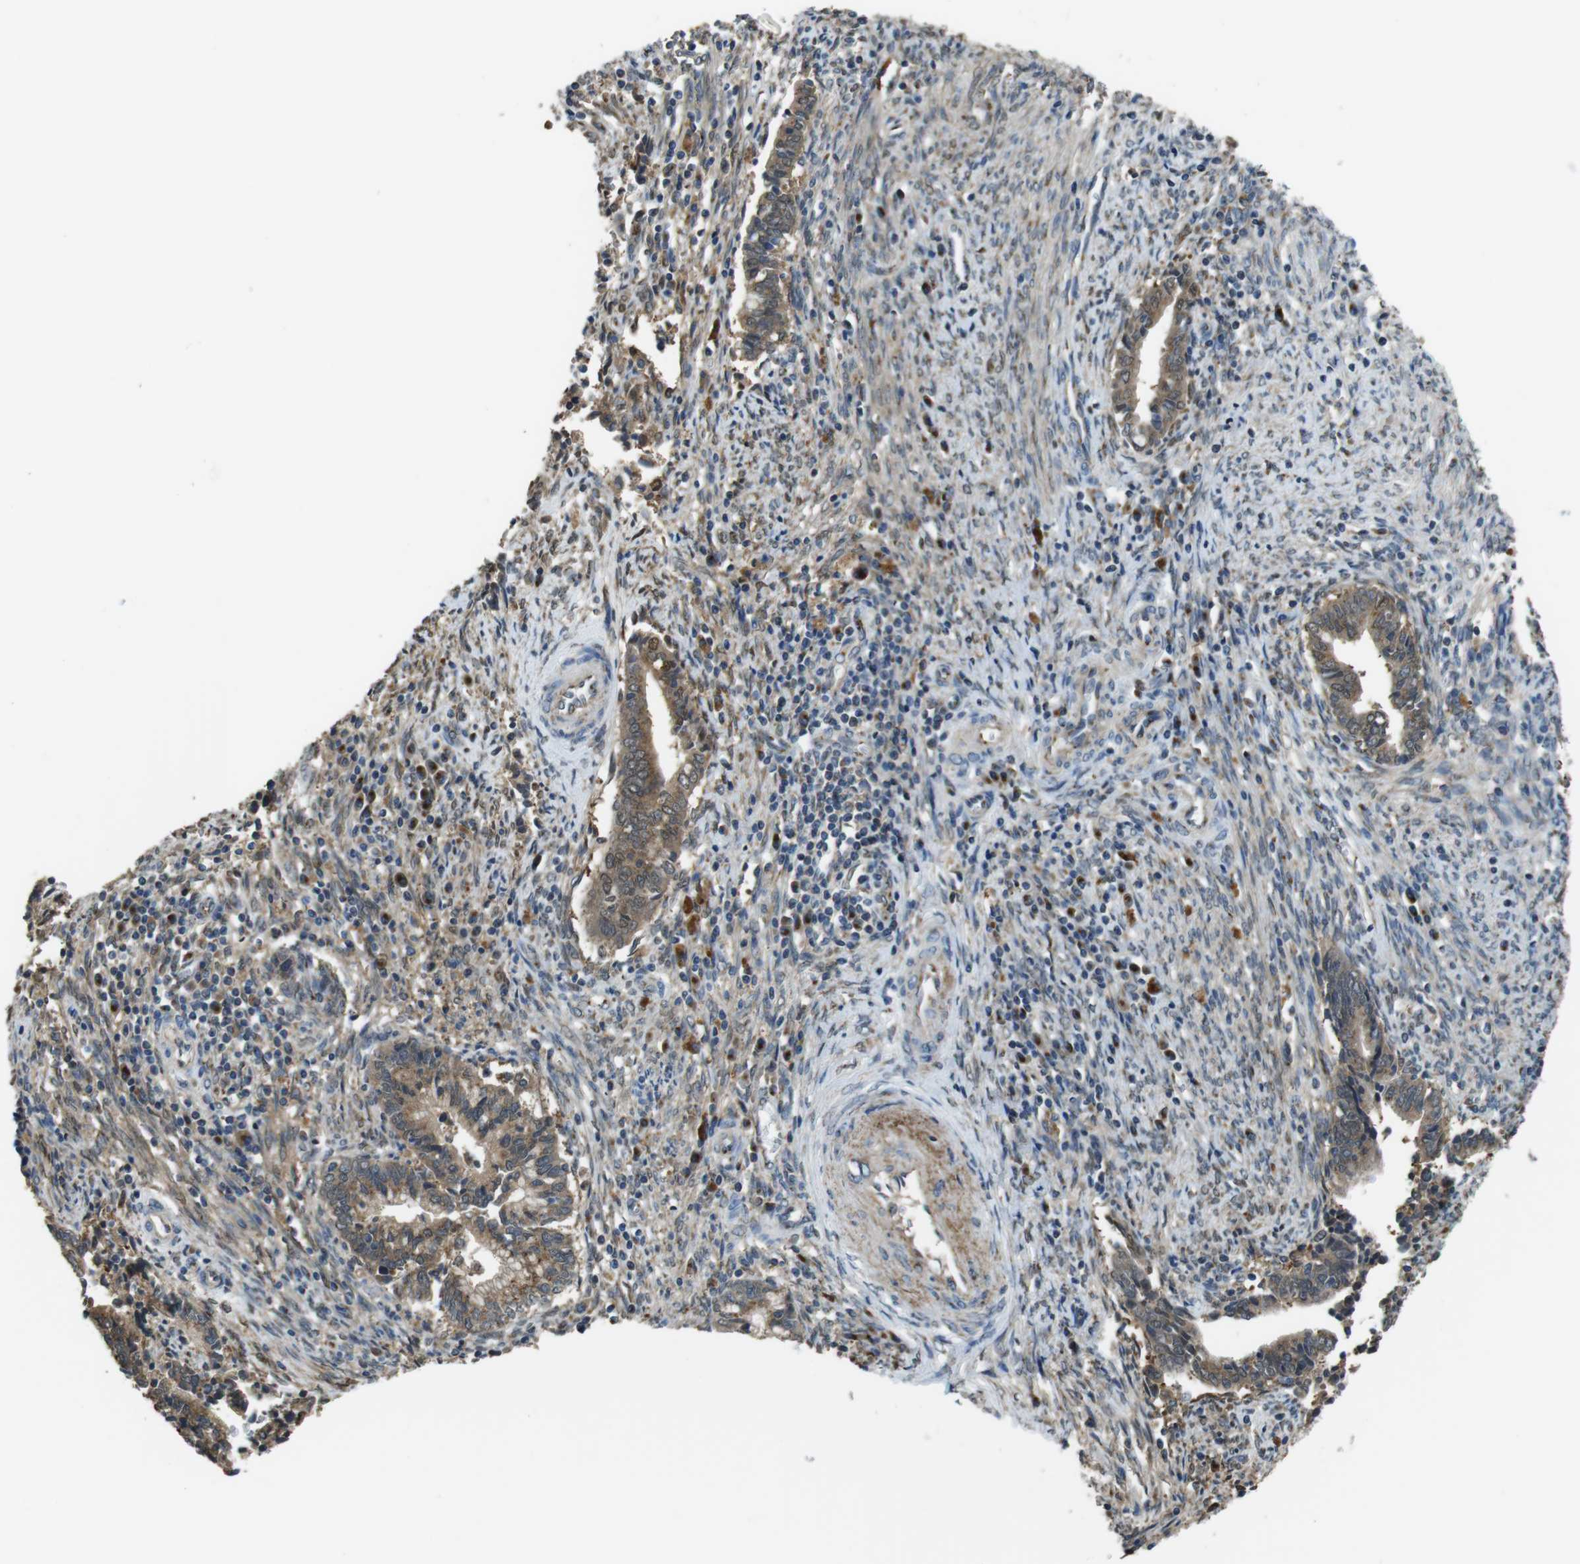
{"staining": {"intensity": "moderate", "quantity": ">75%", "location": "cytoplasmic/membranous"}, "tissue": "cervical cancer", "cell_type": "Tumor cells", "image_type": "cancer", "snomed": [{"axis": "morphology", "description": "Adenocarcinoma, NOS"}, {"axis": "topography", "description": "Cervix"}], "caption": "Immunohistochemical staining of human cervical cancer shows medium levels of moderate cytoplasmic/membranous protein expression in about >75% of tumor cells.", "gene": "RAB6A", "patient": {"sex": "female", "age": 44}}